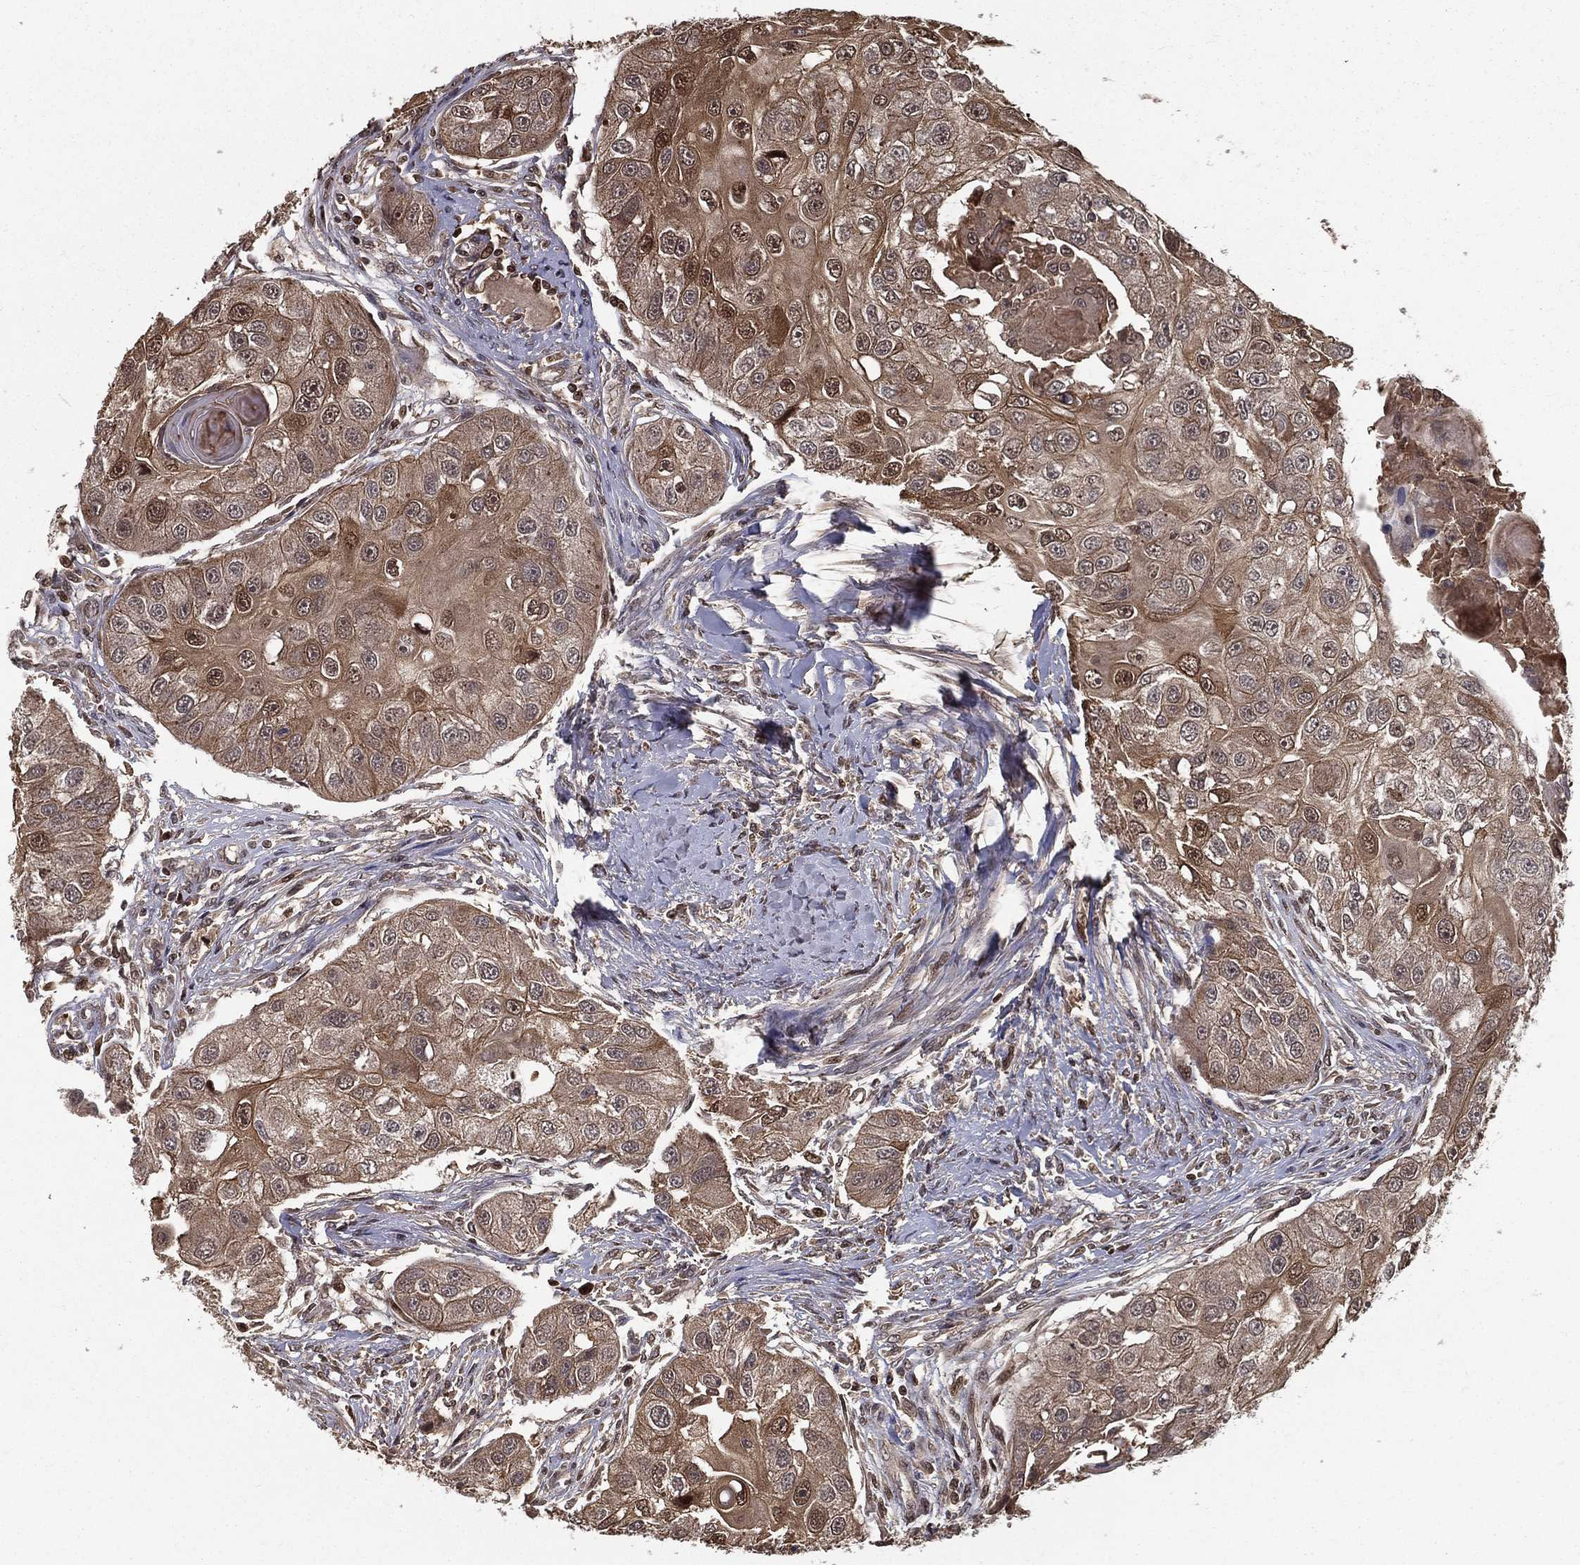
{"staining": {"intensity": "moderate", "quantity": "<25%", "location": "cytoplasmic/membranous"}, "tissue": "head and neck cancer", "cell_type": "Tumor cells", "image_type": "cancer", "snomed": [{"axis": "morphology", "description": "Normal tissue, NOS"}, {"axis": "morphology", "description": "Squamous cell carcinoma, NOS"}, {"axis": "topography", "description": "Skeletal muscle"}, {"axis": "topography", "description": "Head-Neck"}], "caption": "The histopathology image exhibits immunohistochemical staining of head and neck cancer. There is moderate cytoplasmic/membranous expression is identified in about <25% of tumor cells.", "gene": "SLC6A6", "patient": {"sex": "male", "age": 51}}